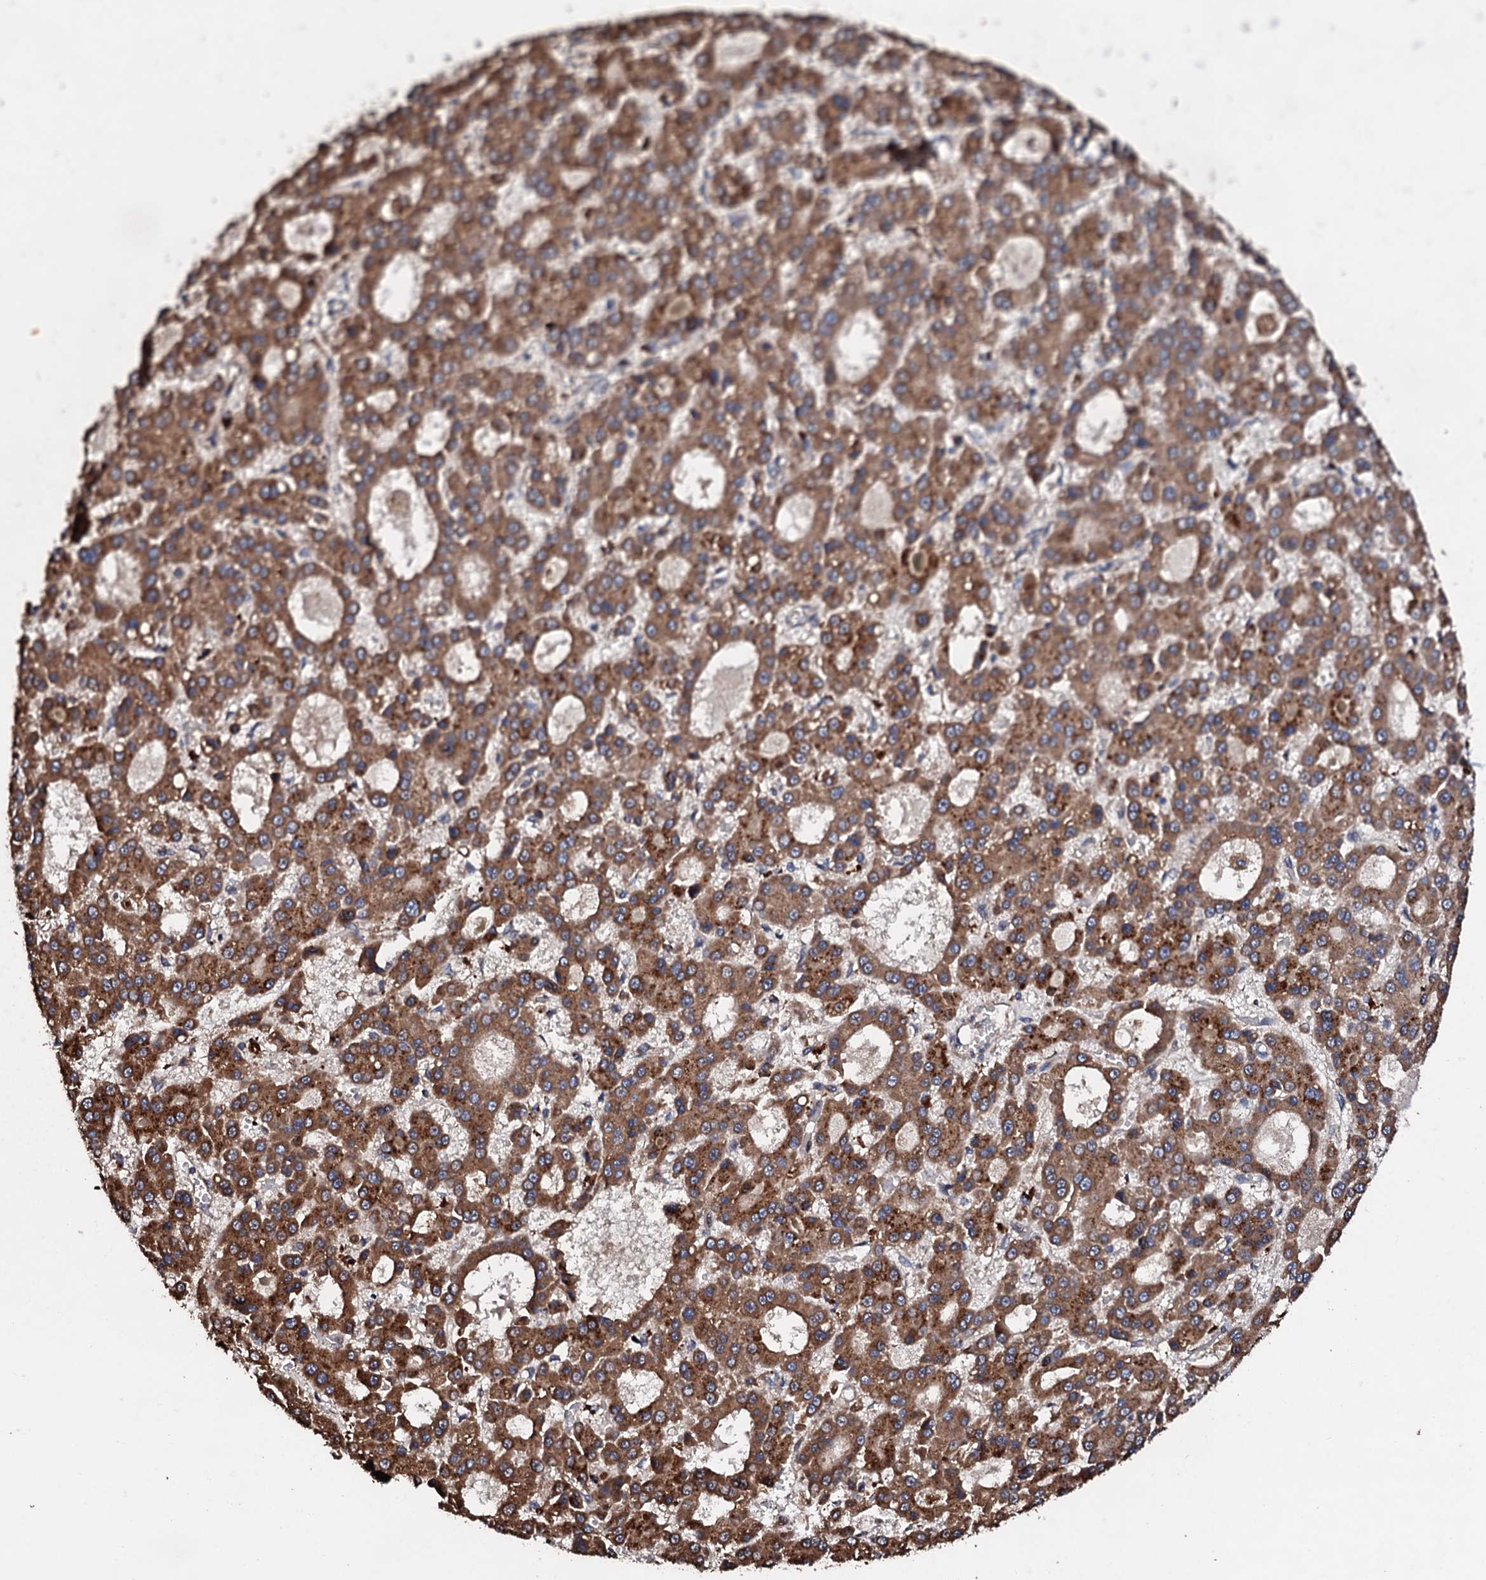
{"staining": {"intensity": "strong", "quantity": ">75%", "location": "cytoplasmic/membranous"}, "tissue": "liver cancer", "cell_type": "Tumor cells", "image_type": "cancer", "snomed": [{"axis": "morphology", "description": "Carcinoma, Hepatocellular, NOS"}, {"axis": "topography", "description": "Liver"}], "caption": "This histopathology image exhibits immunohistochemistry (IHC) staining of liver cancer (hepatocellular carcinoma), with high strong cytoplasmic/membranous expression in approximately >75% of tumor cells.", "gene": "CKAP5", "patient": {"sex": "male", "age": 70}}